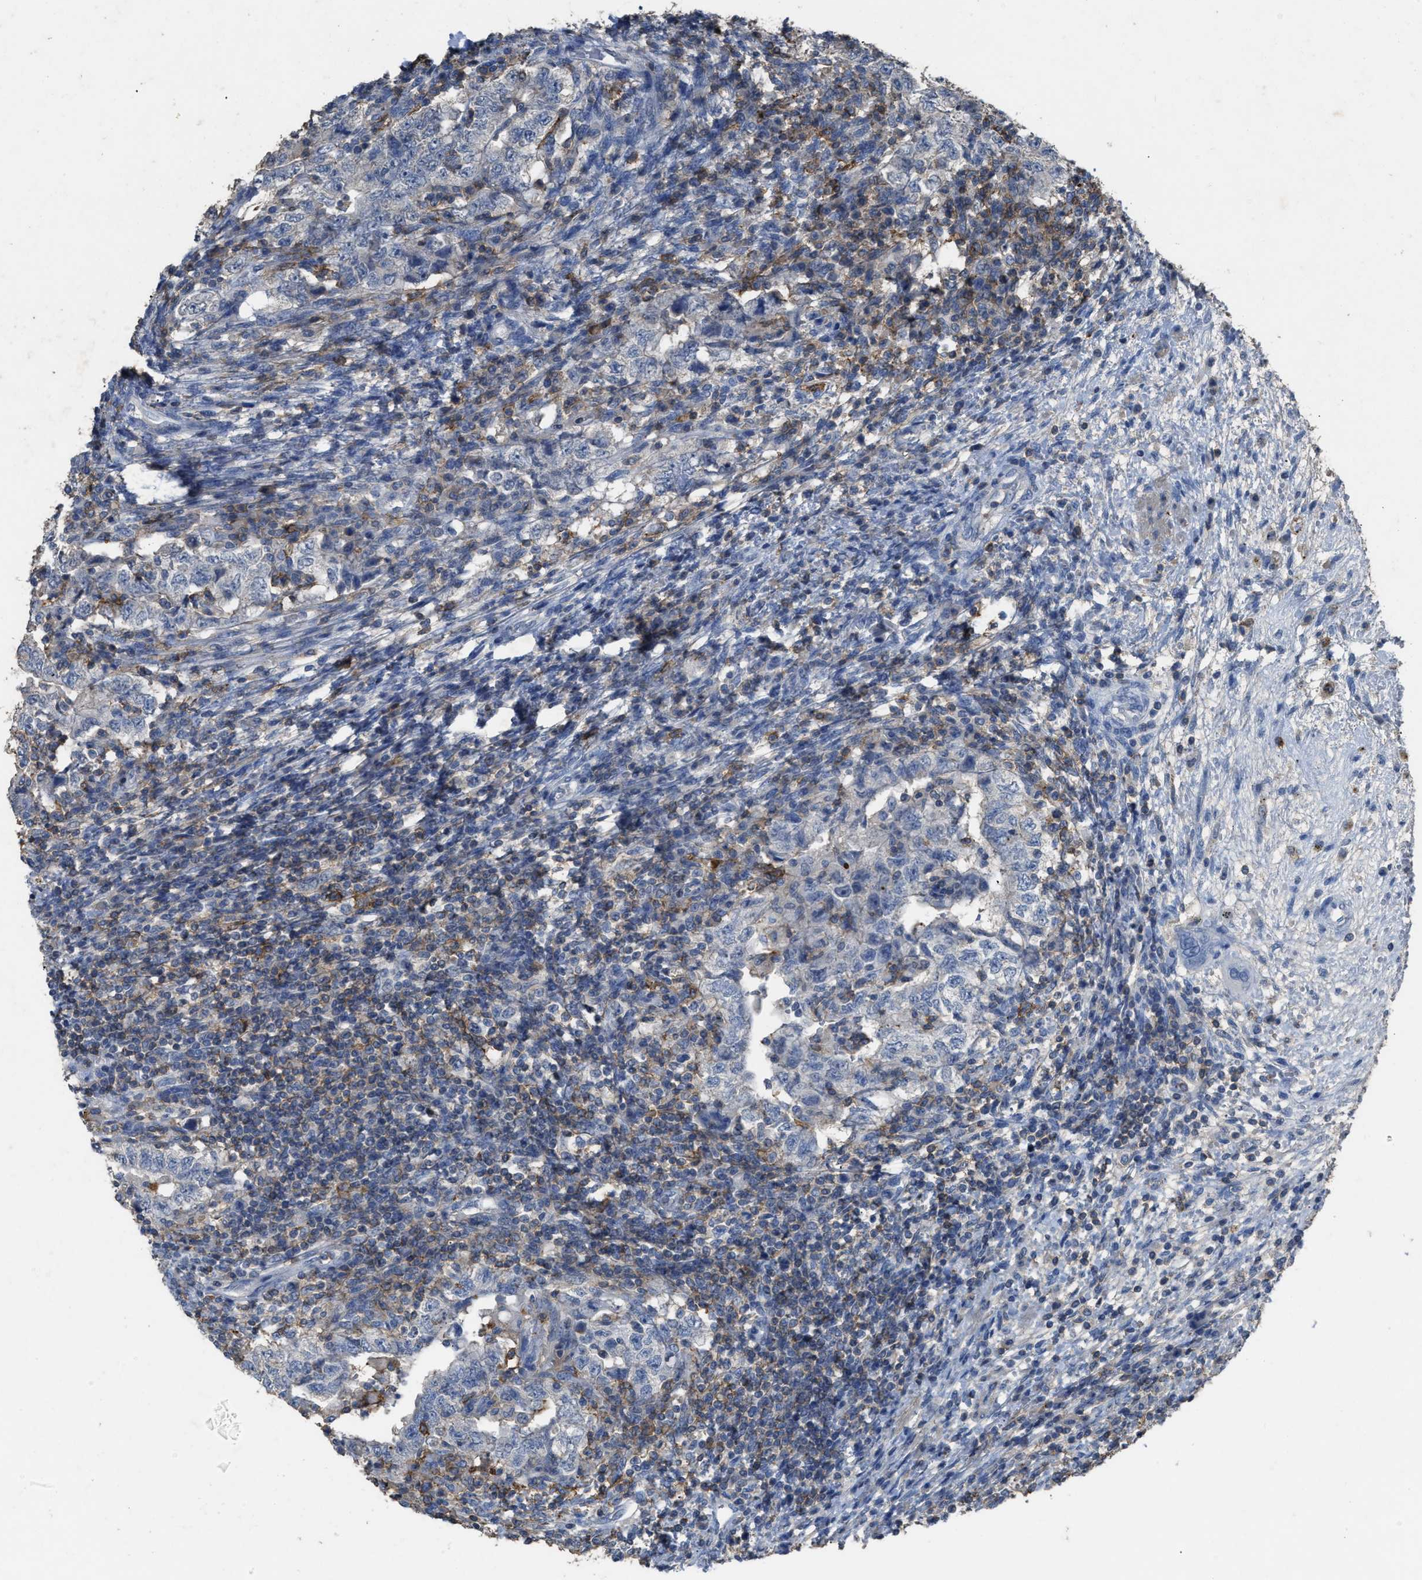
{"staining": {"intensity": "negative", "quantity": "none", "location": "none"}, "tissue": "testis cancer", "cell_type": "Tumor cells", "image_type": "cancer", "snomed": [{"axis": "morphology", "description": "Carcinoma, Embryonal, NOS"}, {"axis": "topography", "description": "Testis"}], "caption": "Protein analysis of testis embryonal carcinoma demonstrates no significant staining in tumor cells. (Immunohistochemistry (ihc), brightfield microscopy, high magnification).", "gene": "OR51E1", "patient": {"sex": "male", "age": 26}}